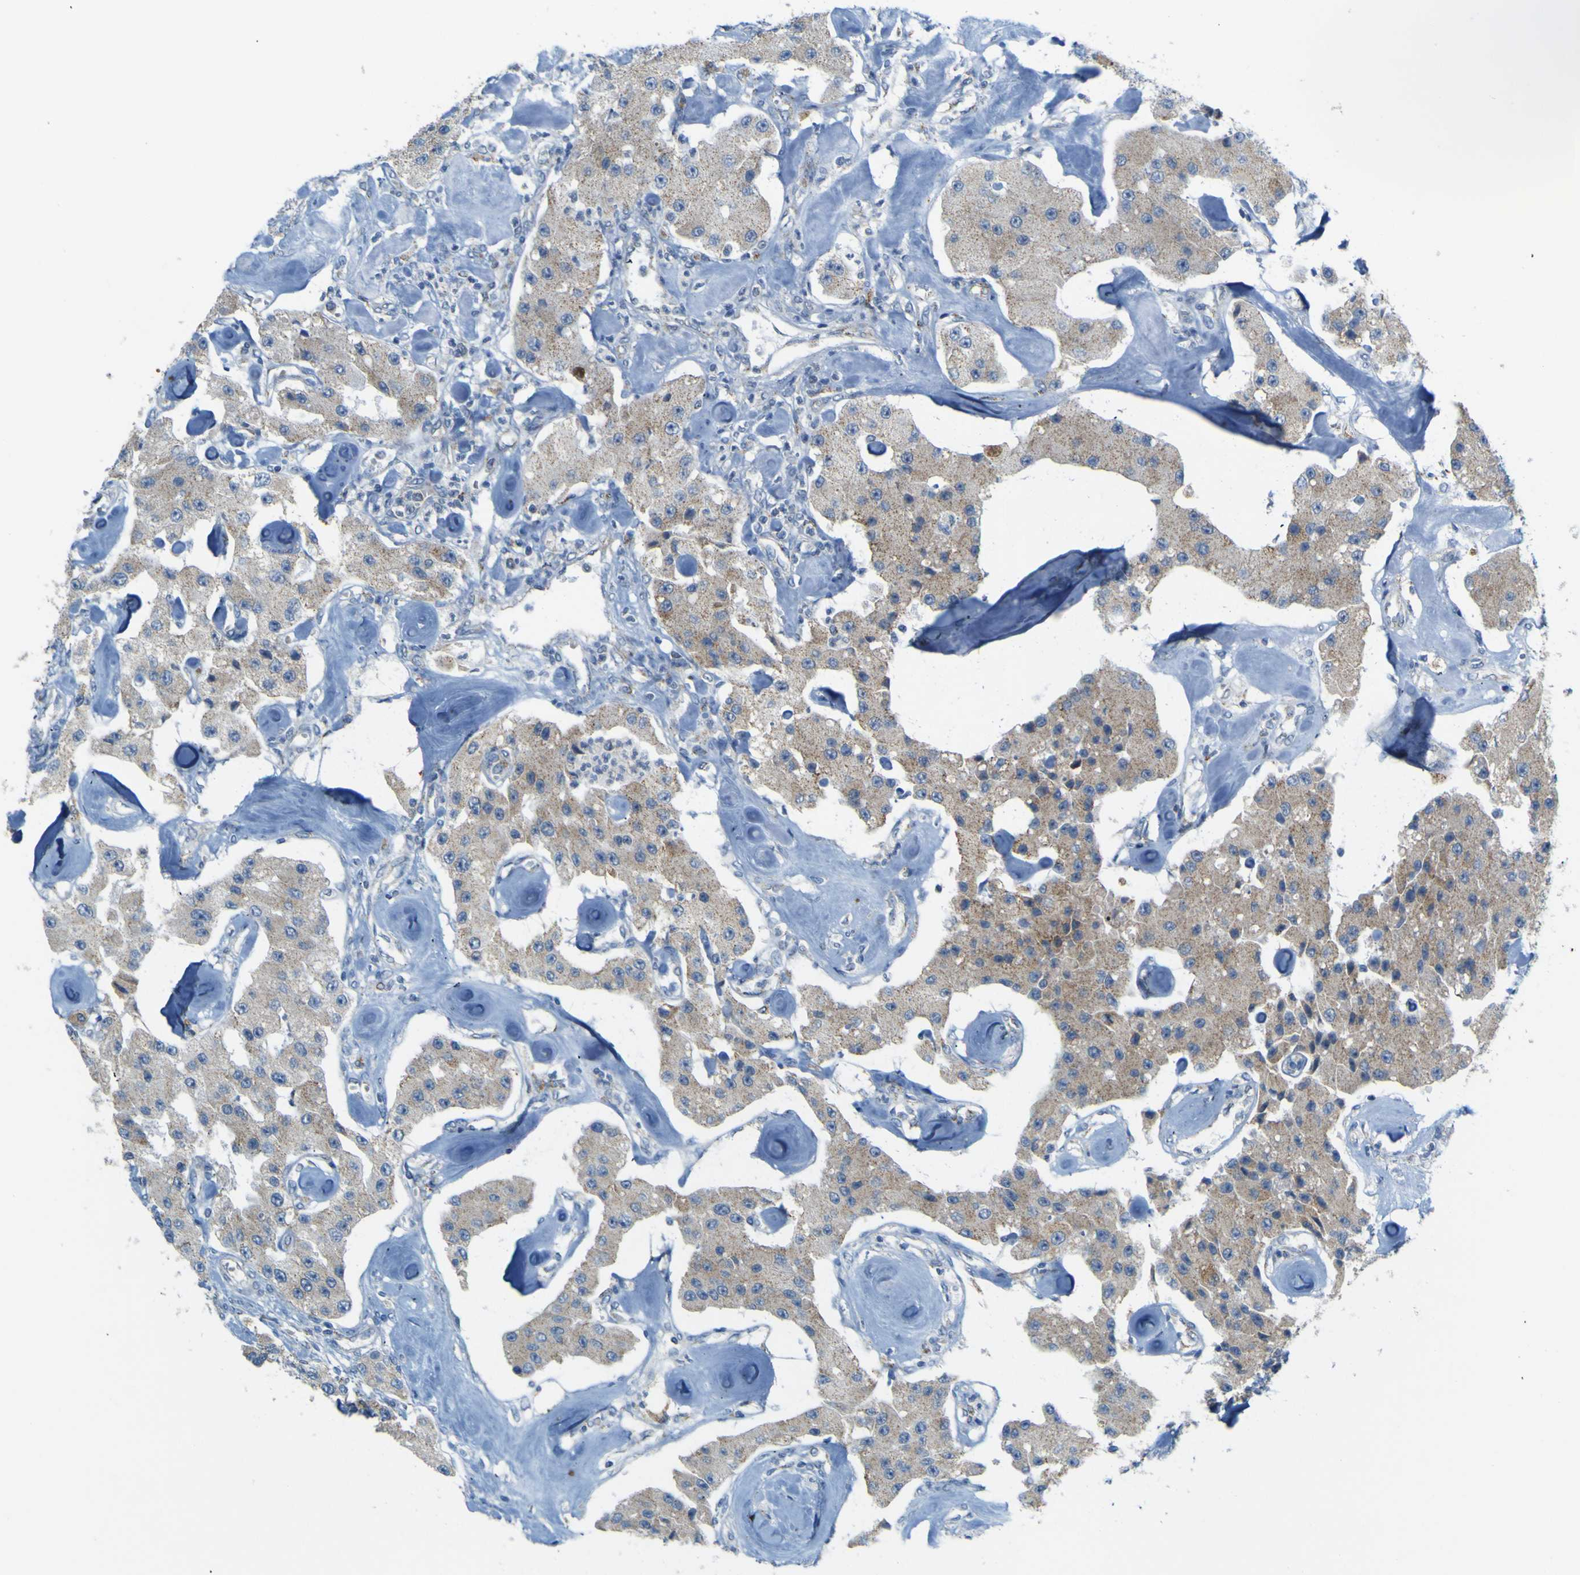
{"staining": {"intensity": "weak", "quantity": ">75%", "location": "cytoplasmic/membranous"}, "tissue": "carcinoid", "cell_type": "Tumor cells", "image_type": "cancer", "snomed": [{"axis": "morphology", "description": "Carcinoid, malignant, NOS"}, {"axis": "topography", "description": "Pancreas"}], "caption": "IHC histopathology image of neoplastic tissue: malignant carcinoid stained using IHC demonstrates low levels of weak protein expression localized specifically in the cytoplasmic/membranous of tumor cells, appearing as a cytoplasmic/membranous brown color.", "gene": "ACBD5", "patient": {"sex": "male", "age": 41}}